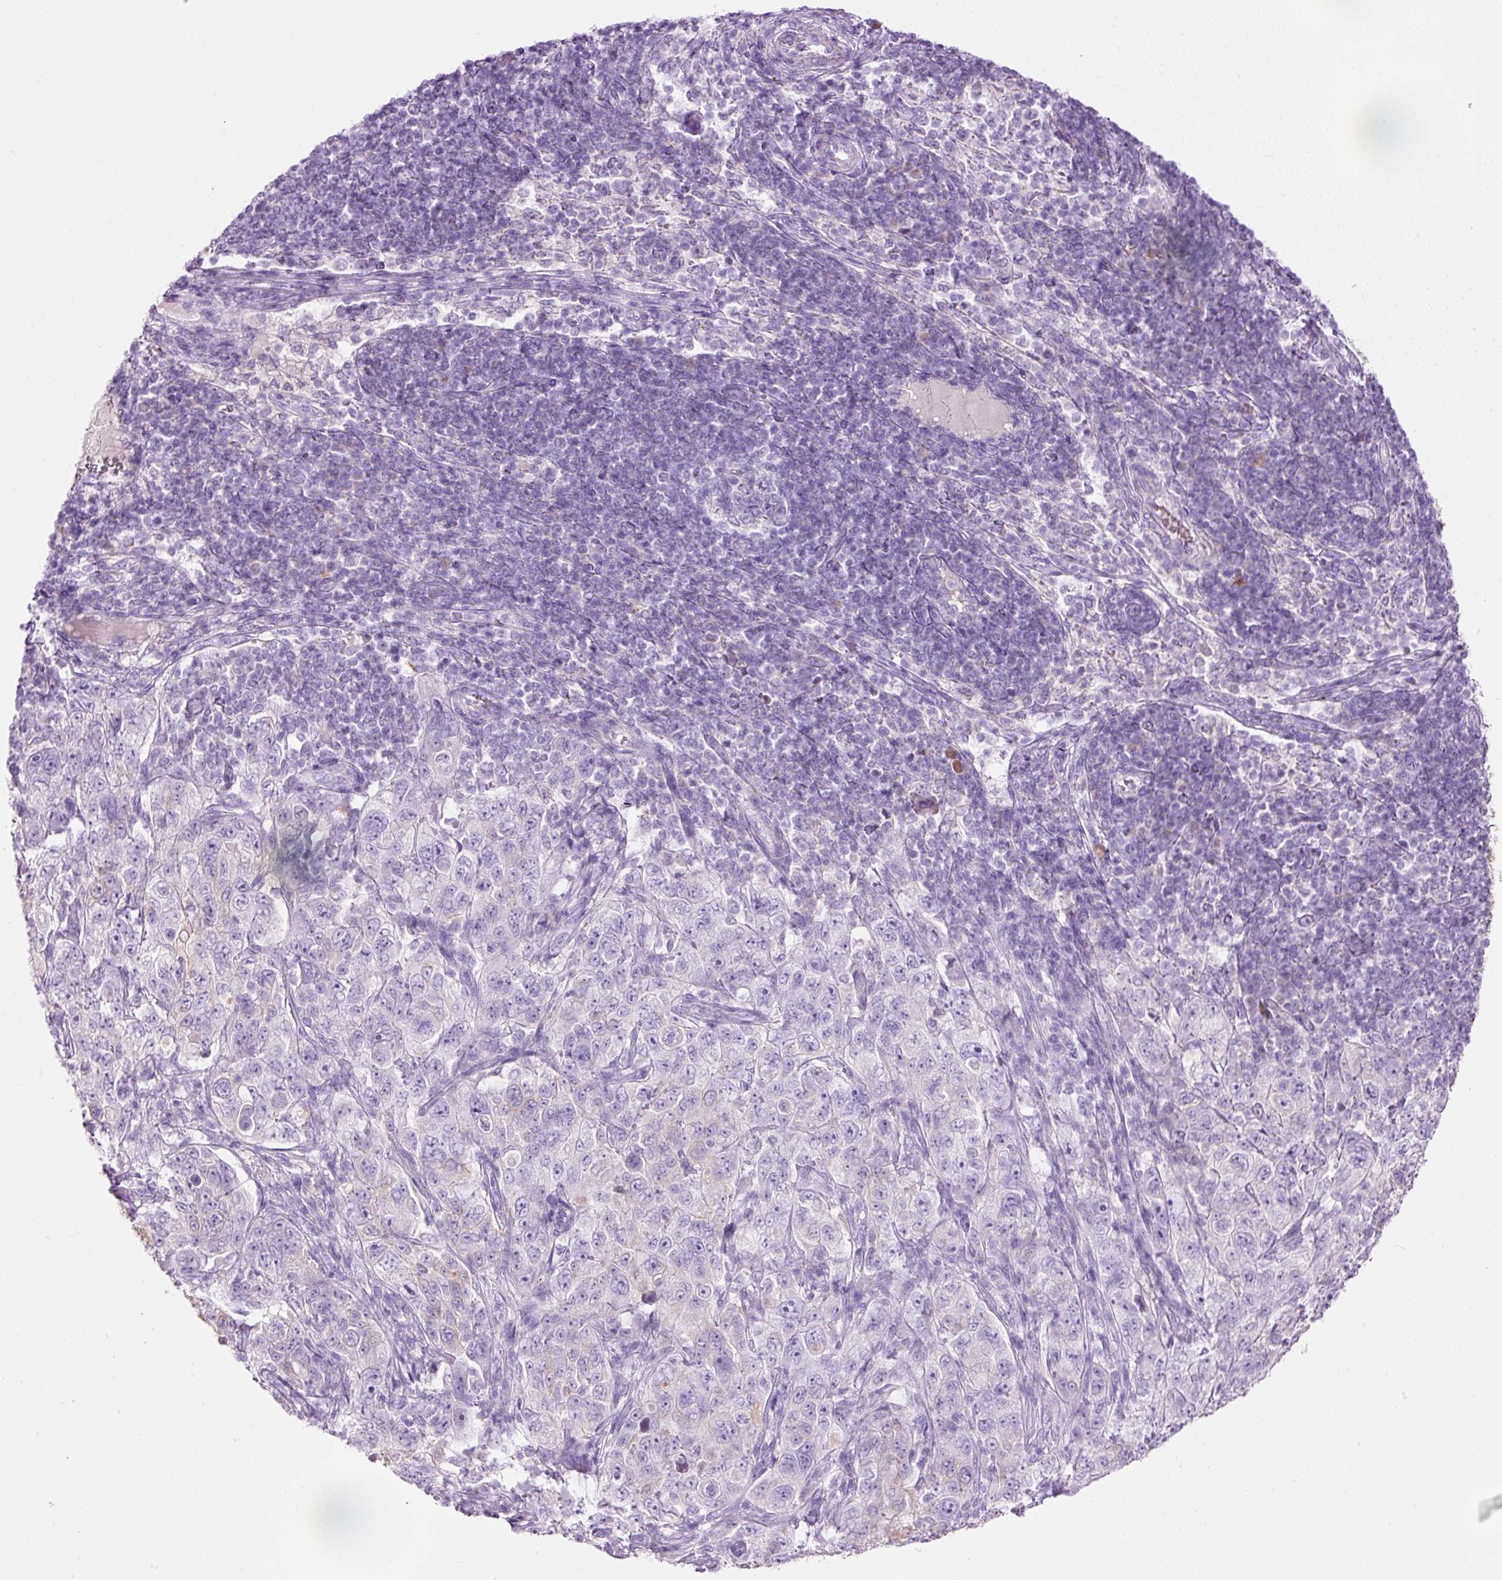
{"staining": {"intensity": "negative", "quantity": "none", "location": "none"}, "tissue": "pancreatic cancer", "cell_type": "Tumor cells", "image_type": "cancer", "snomed": [{"axis": "morphology", "description": "Adenocarcinoma, NOS"}, {"axis": "topography", "description": "Pancreas"}], "caption": "An image of adenocarcinoma (pancreatic) stained for a protein reveals no brown staining in tumor cells. (Stains: DAB (3,3'-diaminobenzidine) IHC with hematoxylin counter stain, Microscopy: brightfield microscopy at high magnification).", "gene": "CARD16", "patient": {"sex": "male", "age": 68}}